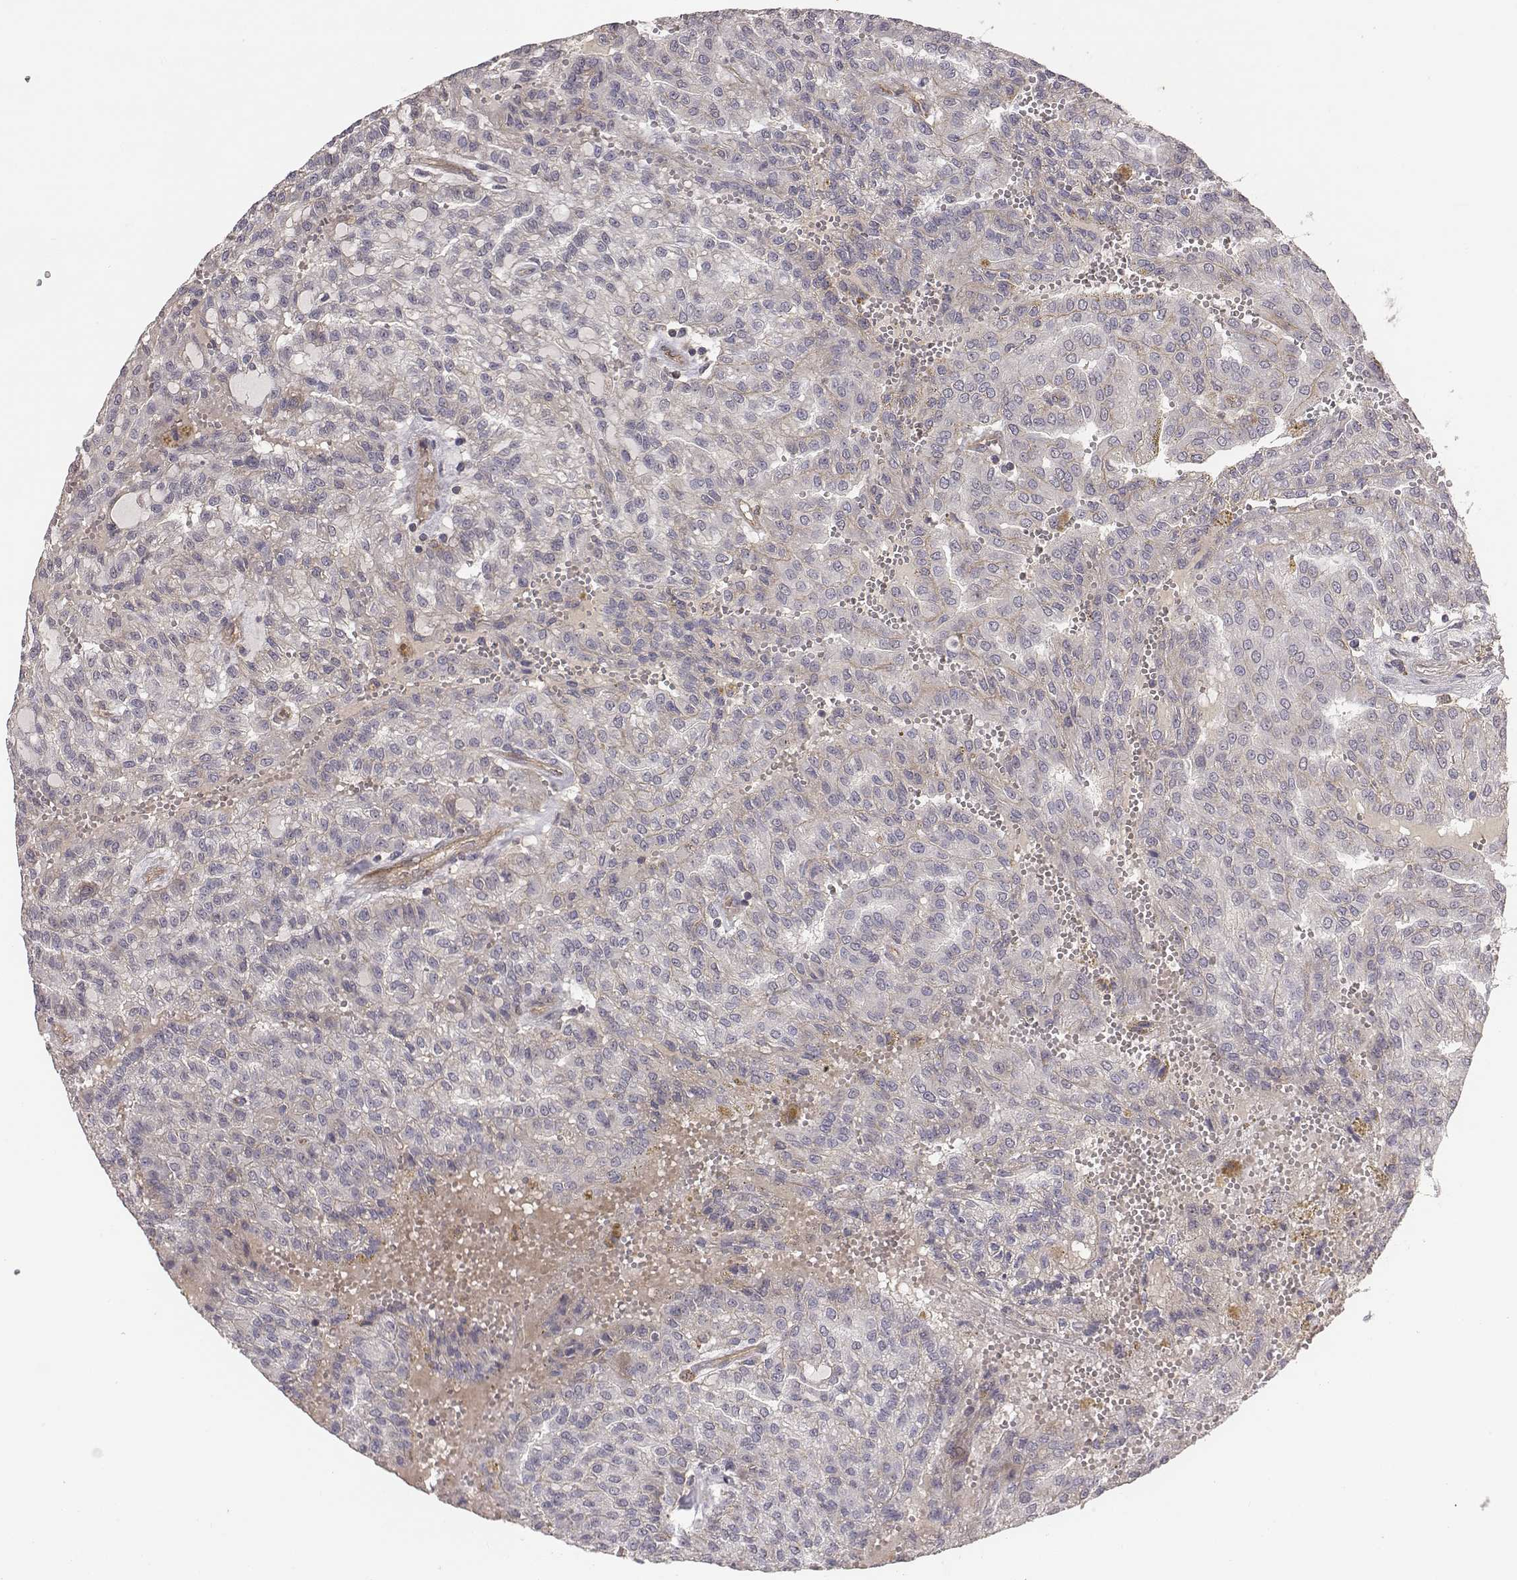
{"staining": {"intensity": "negative", "quantity": "none", "location": "none"}, "tissue": "renal cancer", "cell_type": "Tumor cells", "image_type": "cancer", "snomed": [{"axis": "morphology", "description": "Adenocarcinoma, NOS"}, {"axis": "topography", "description": "Kidney"}], "caption": "The IHC image has no significant staining in tumor cells of adenocarcinoma (renal) tissue. (Immunohistochemistry (ihc), brightfield microscopy, high magnification).", "gene": "PTPRG", "patient": {"sex": "male", "age": 63}}